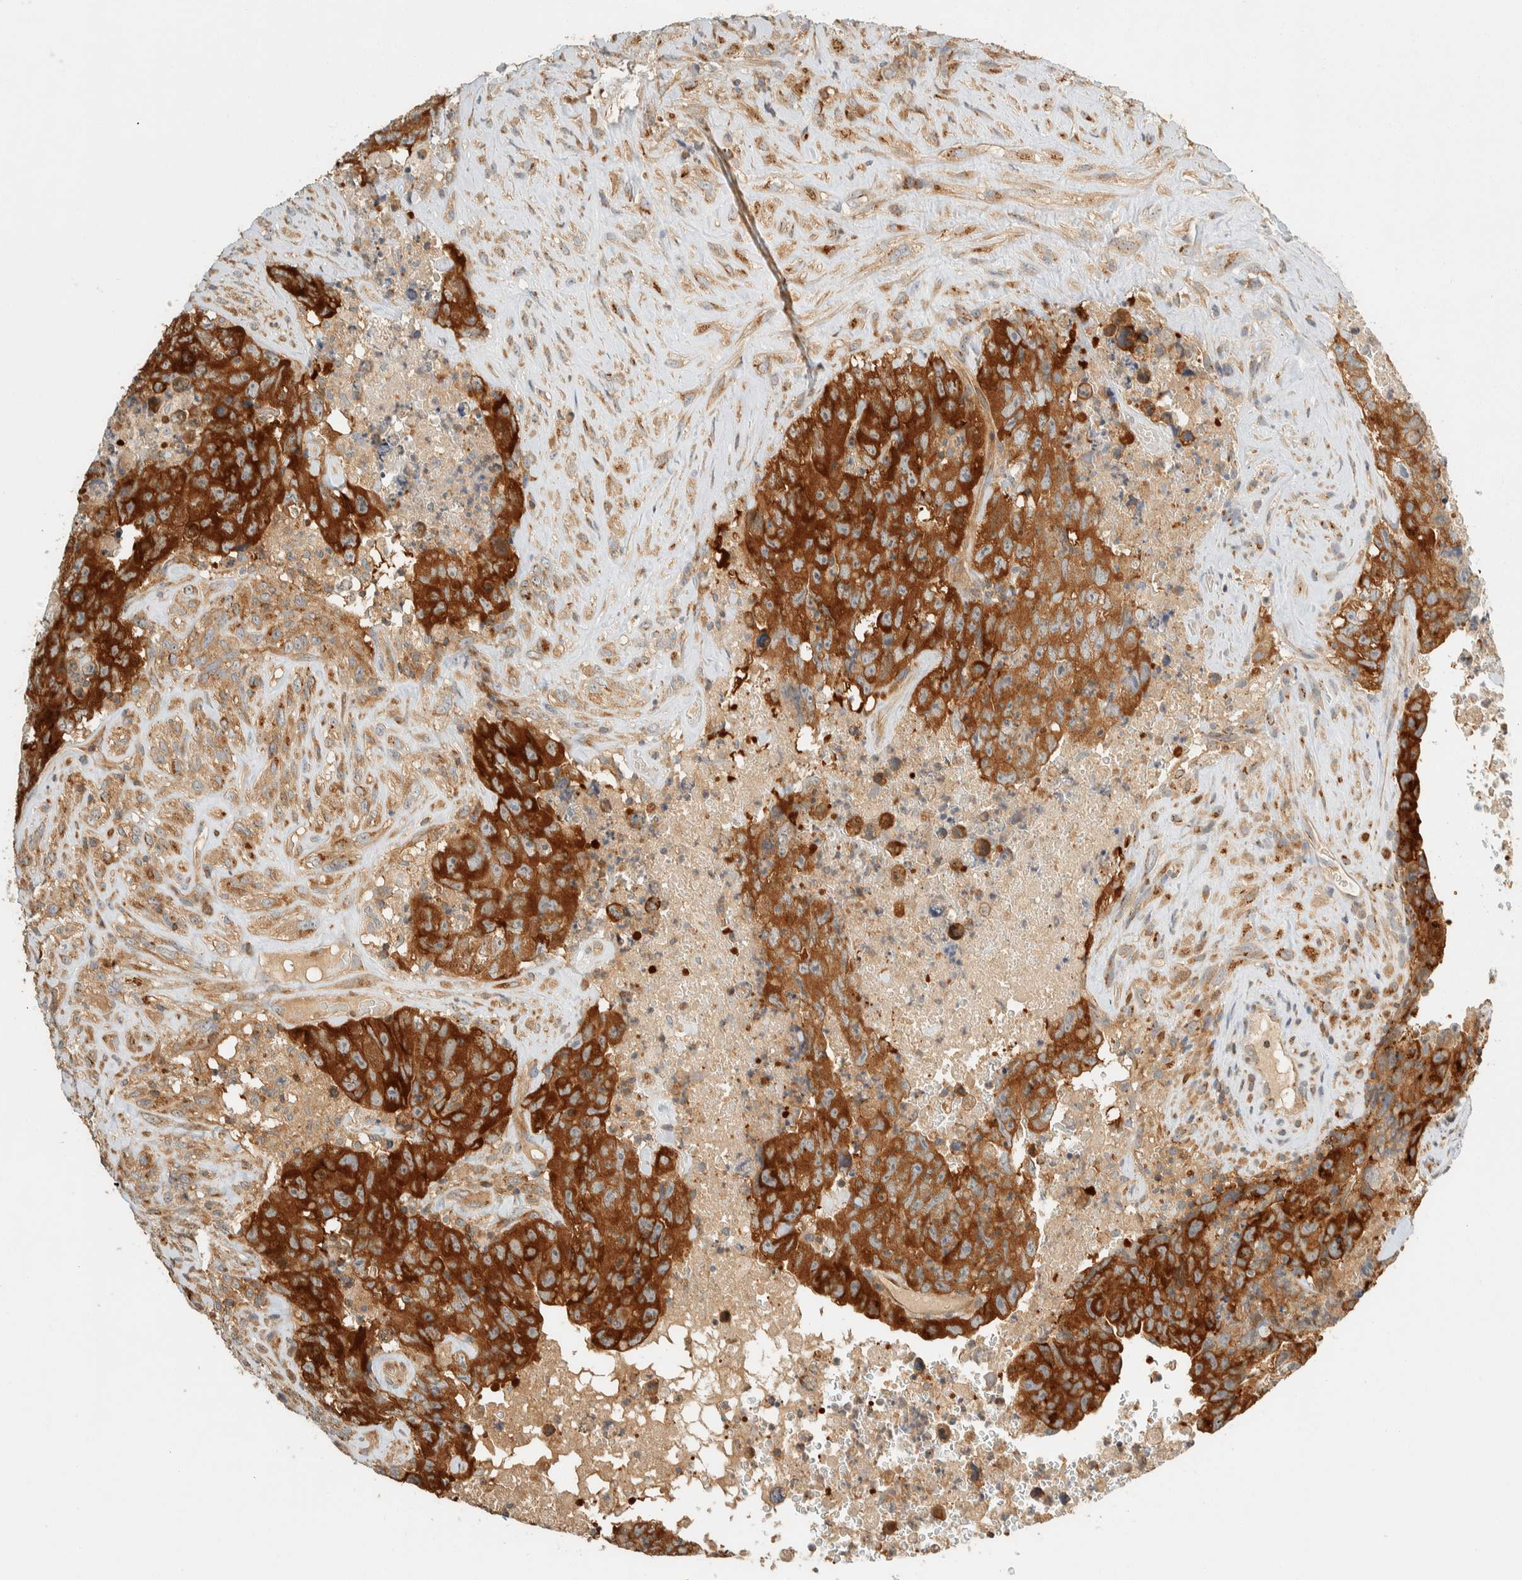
{"staining": {"intensity": "strong", "quantity": ">75%", "location": "cytoplasmic/membranous"}, "tissue": "testis cancer", "cell_type": "Tumor cells", "image_type": "cancer", "snomed": [{"axis": "morphology", "description": "Carcinoma, Embryonal, NOS"}, {"axis": "topography", "description": "Testis"}], "caption": "The micrograph shows a brown stain indicating the presence of a protein in the cytoplasmic/membranous of tumor cells in testis cancer. (brown staining indicates protein expression, while blue staining denotes nuclei).", "gene": "ARFGEF1", "patient": {"sex": "male", "age": 32}}